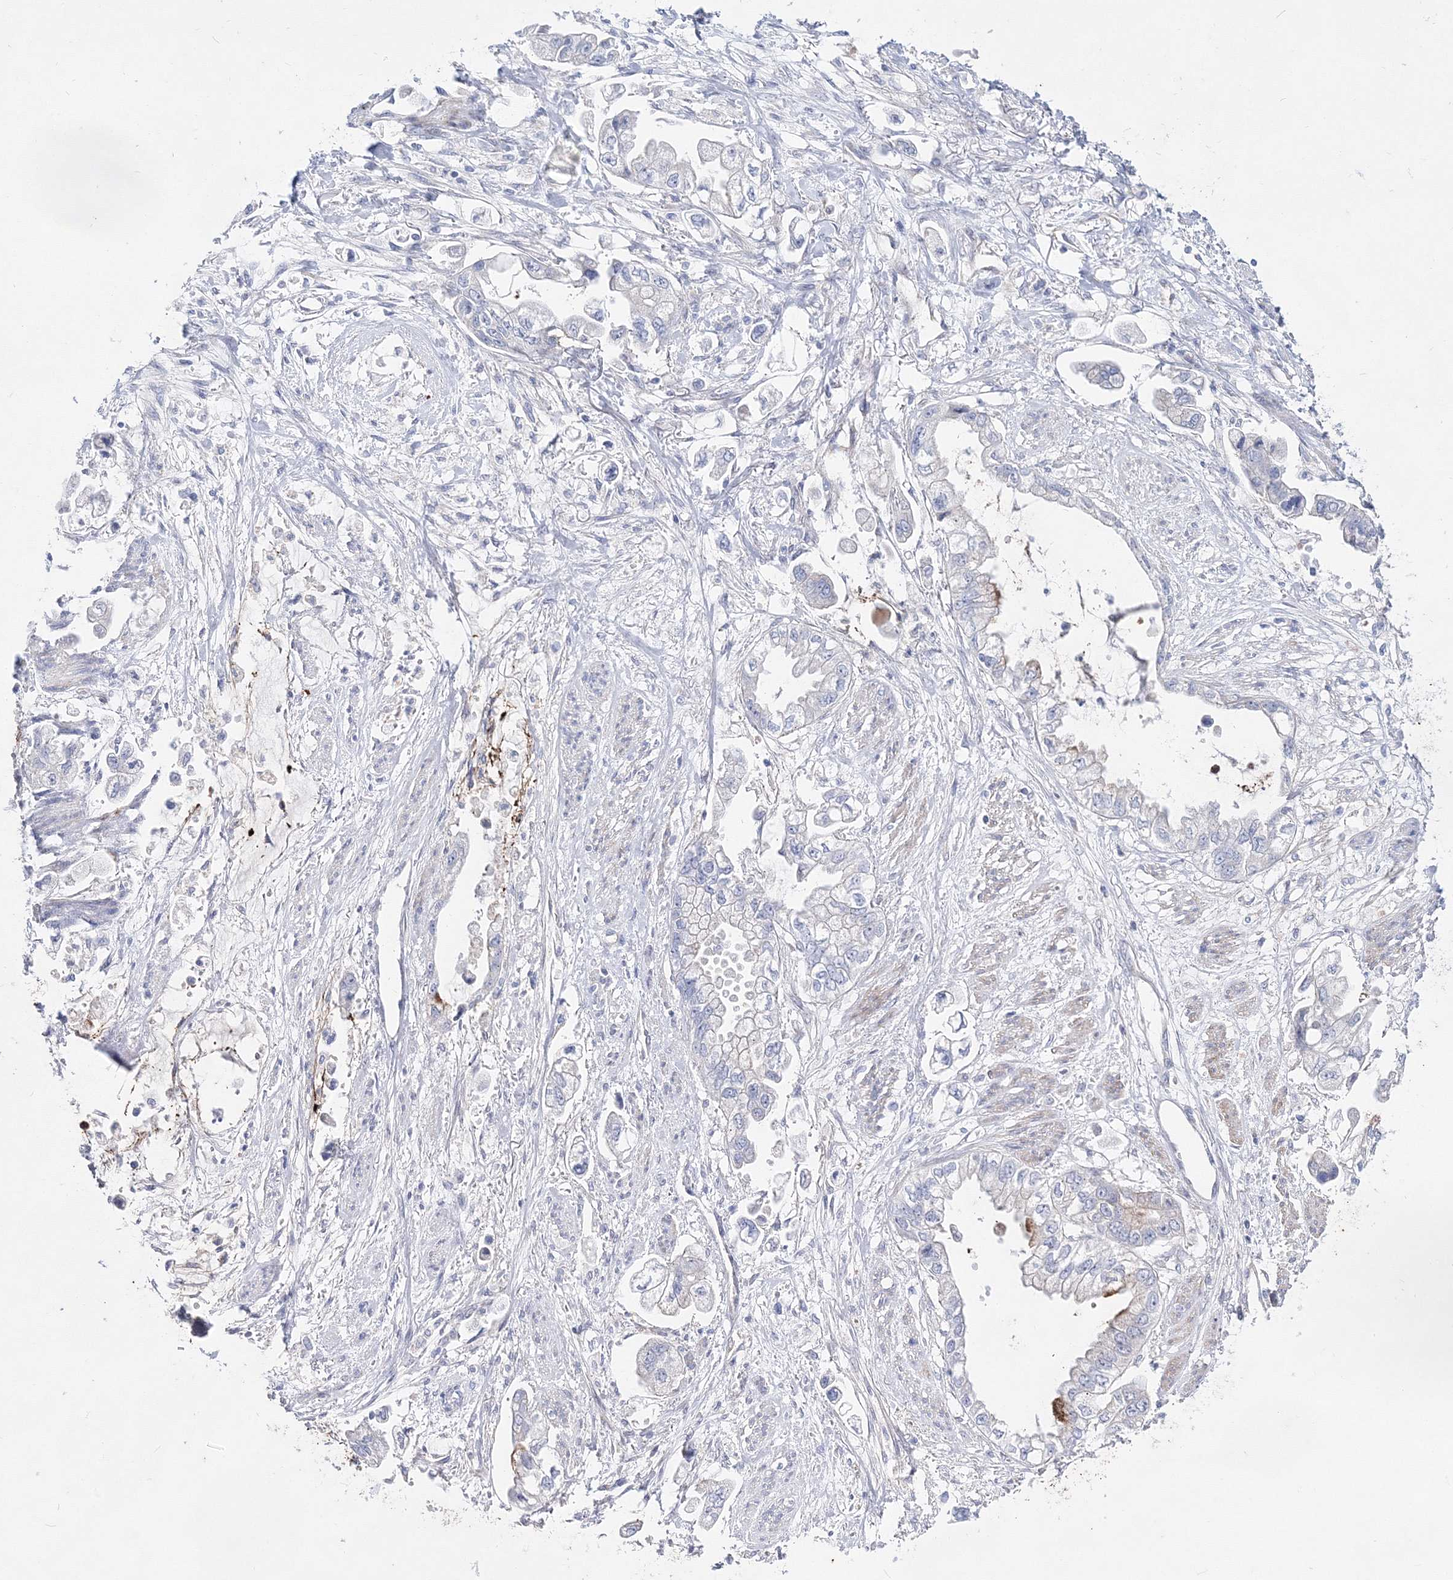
{"staining": {"intensity": "negative", "quantity": "none", "location": "none"}, "tissue": "stomach cancer", "cell_type": "Tumor cells", "image_type": "cancer", "snomed": [{"axis": "morphology", "description": "Adenocarcinoma, NOS"}, {"axis": "topography", "description": "Stomach"}], "caption": "Tumor cells show no significant protein staining in stomach adenocarcinoma. (Brightfield microscopy of DAB (3,3'-diaminobenzidine) immunohistochemistry at high magnification).", "gene": "ARHGAP32", "patient": {"sex": "male", "age": 62}}